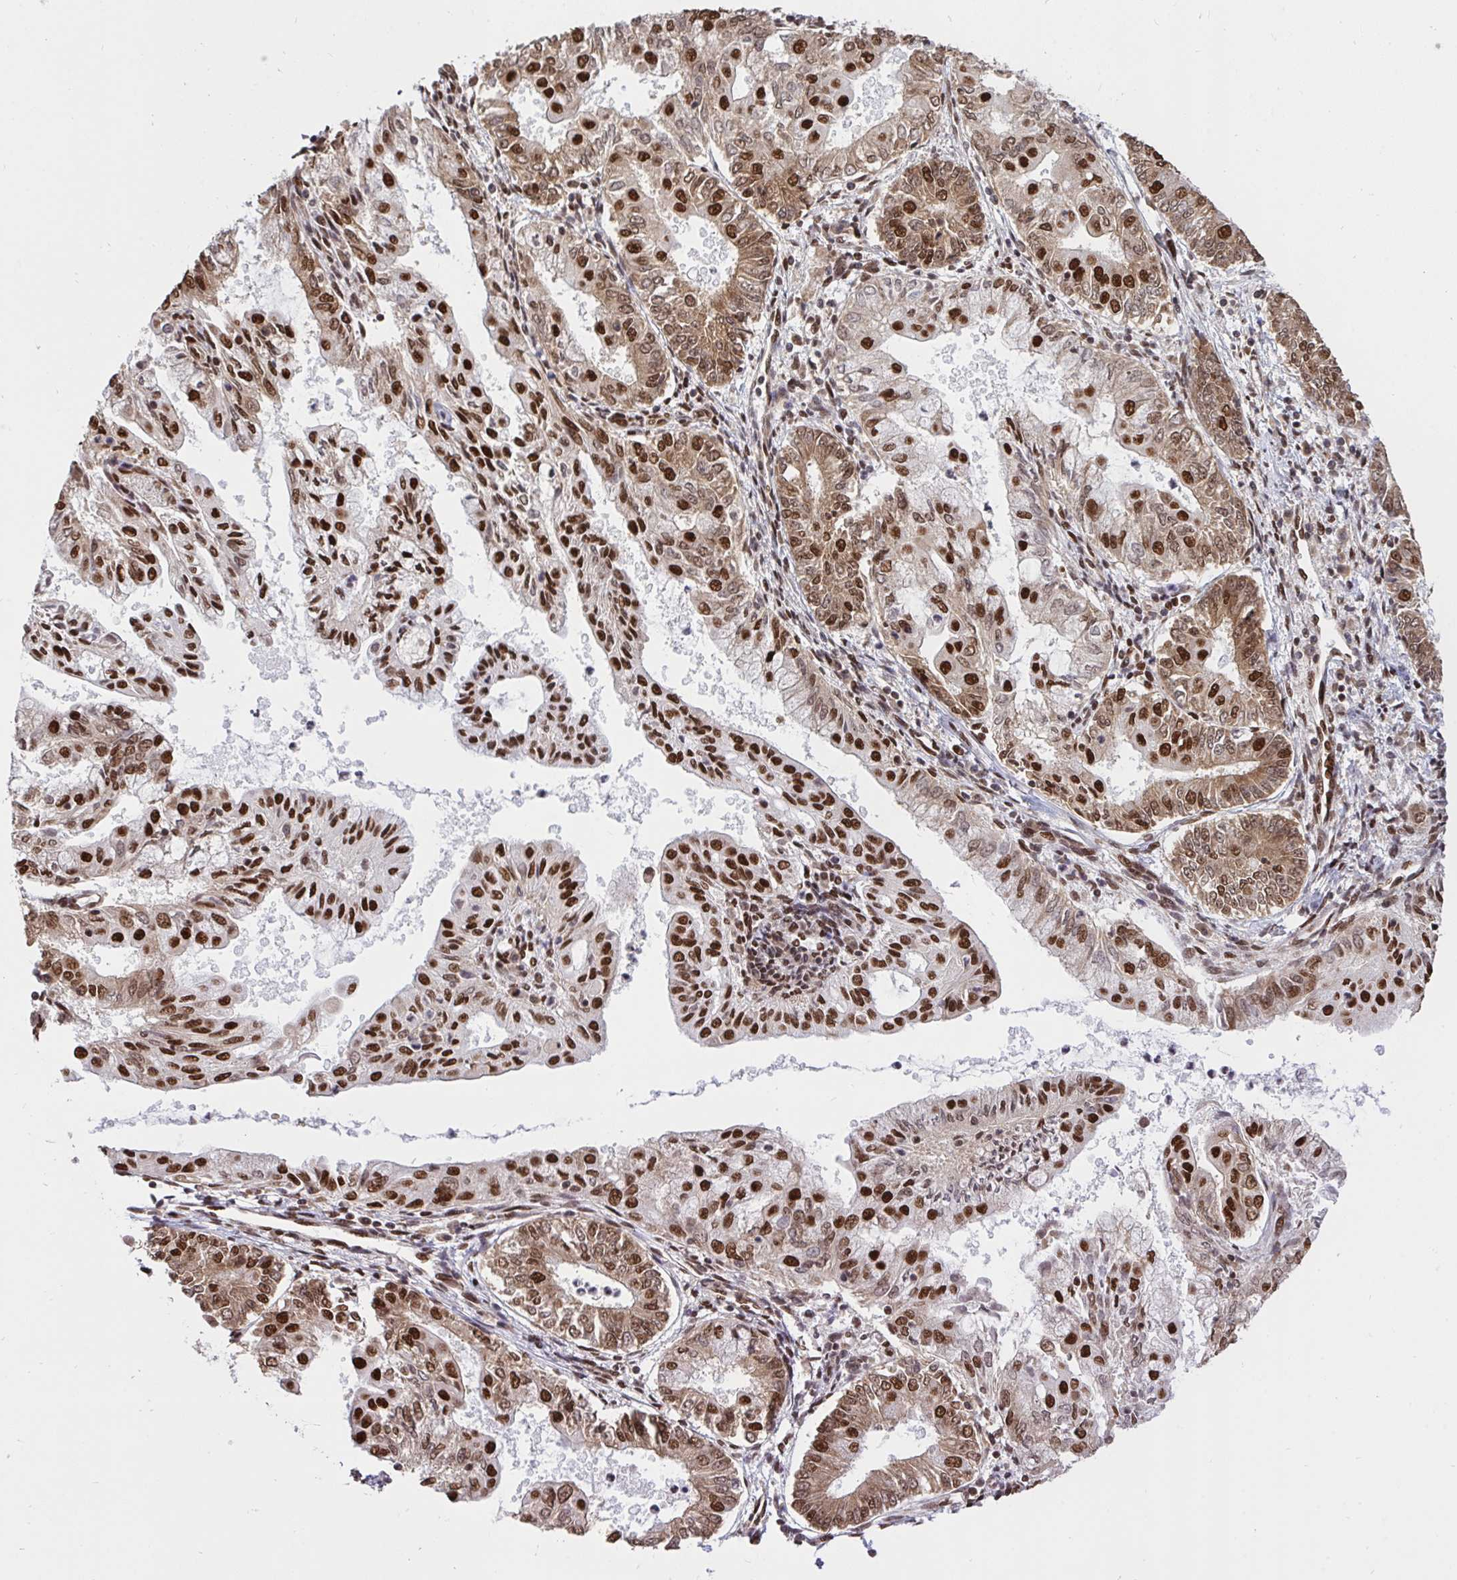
{"staining": {"intensity": "strong", "quantity": ">75%", "location": "cytoplasmic/membranous,nuclear"}, "tissue": "endometrial cancer", "cell_type": "Tumor cells", "image_type": "cancer", "snomed": [{"axis": "morphology", "description": "Adenocarcinoma, NOS"}, {"axis": "topography", "description": "Endometrium"}], "caption": "Immunohistochemical staining of human endometrial adenocarcinoma demonstrates strong cytoplasmic/membranous and nuclear protein expression in about >75% of tumor cells. Nuclei are stained in blue.", "gene": "HNRNPL", "patient": {"sex": "female", "age": 68}}